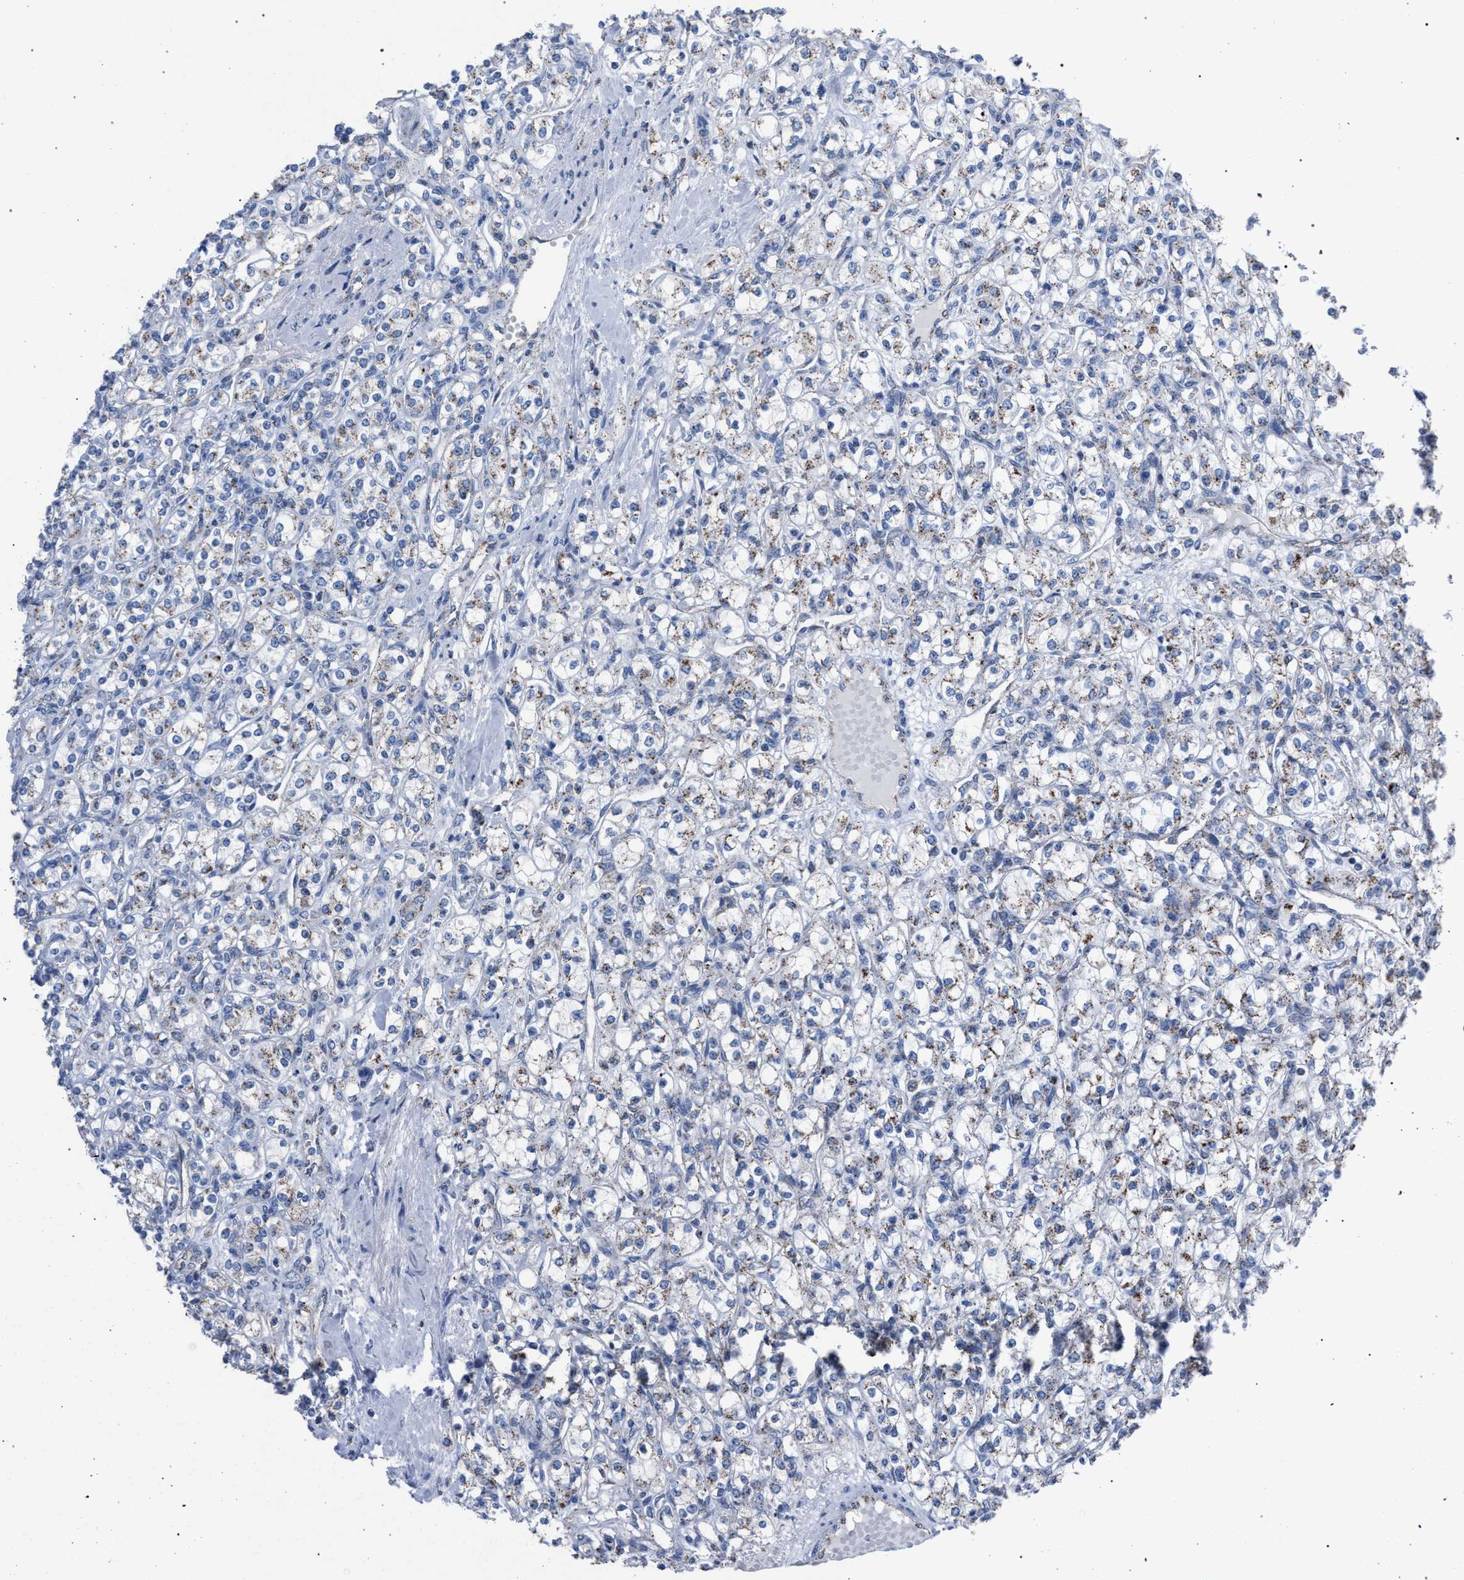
{"staining": {"intensity": "weak", "quantity": "25%-75%", "location": "cytoplasmic/membranous"}, "tissue": "renal cancer", "cell_type": "Tumor cells", "image_type": "cancer", "snomed": [{"axis": "morphology", "description": "Adenocarcinoma, NOS"}, {"axis": "topography", "description": "Kidney"}], "caption": "The immunohistochemical stain labels weak cytoplasmic/membranous staining in tumor cells of renal cancer tissue.", "gene": "HSD17B4", "patient": {"sex": "male", "age": 77}}